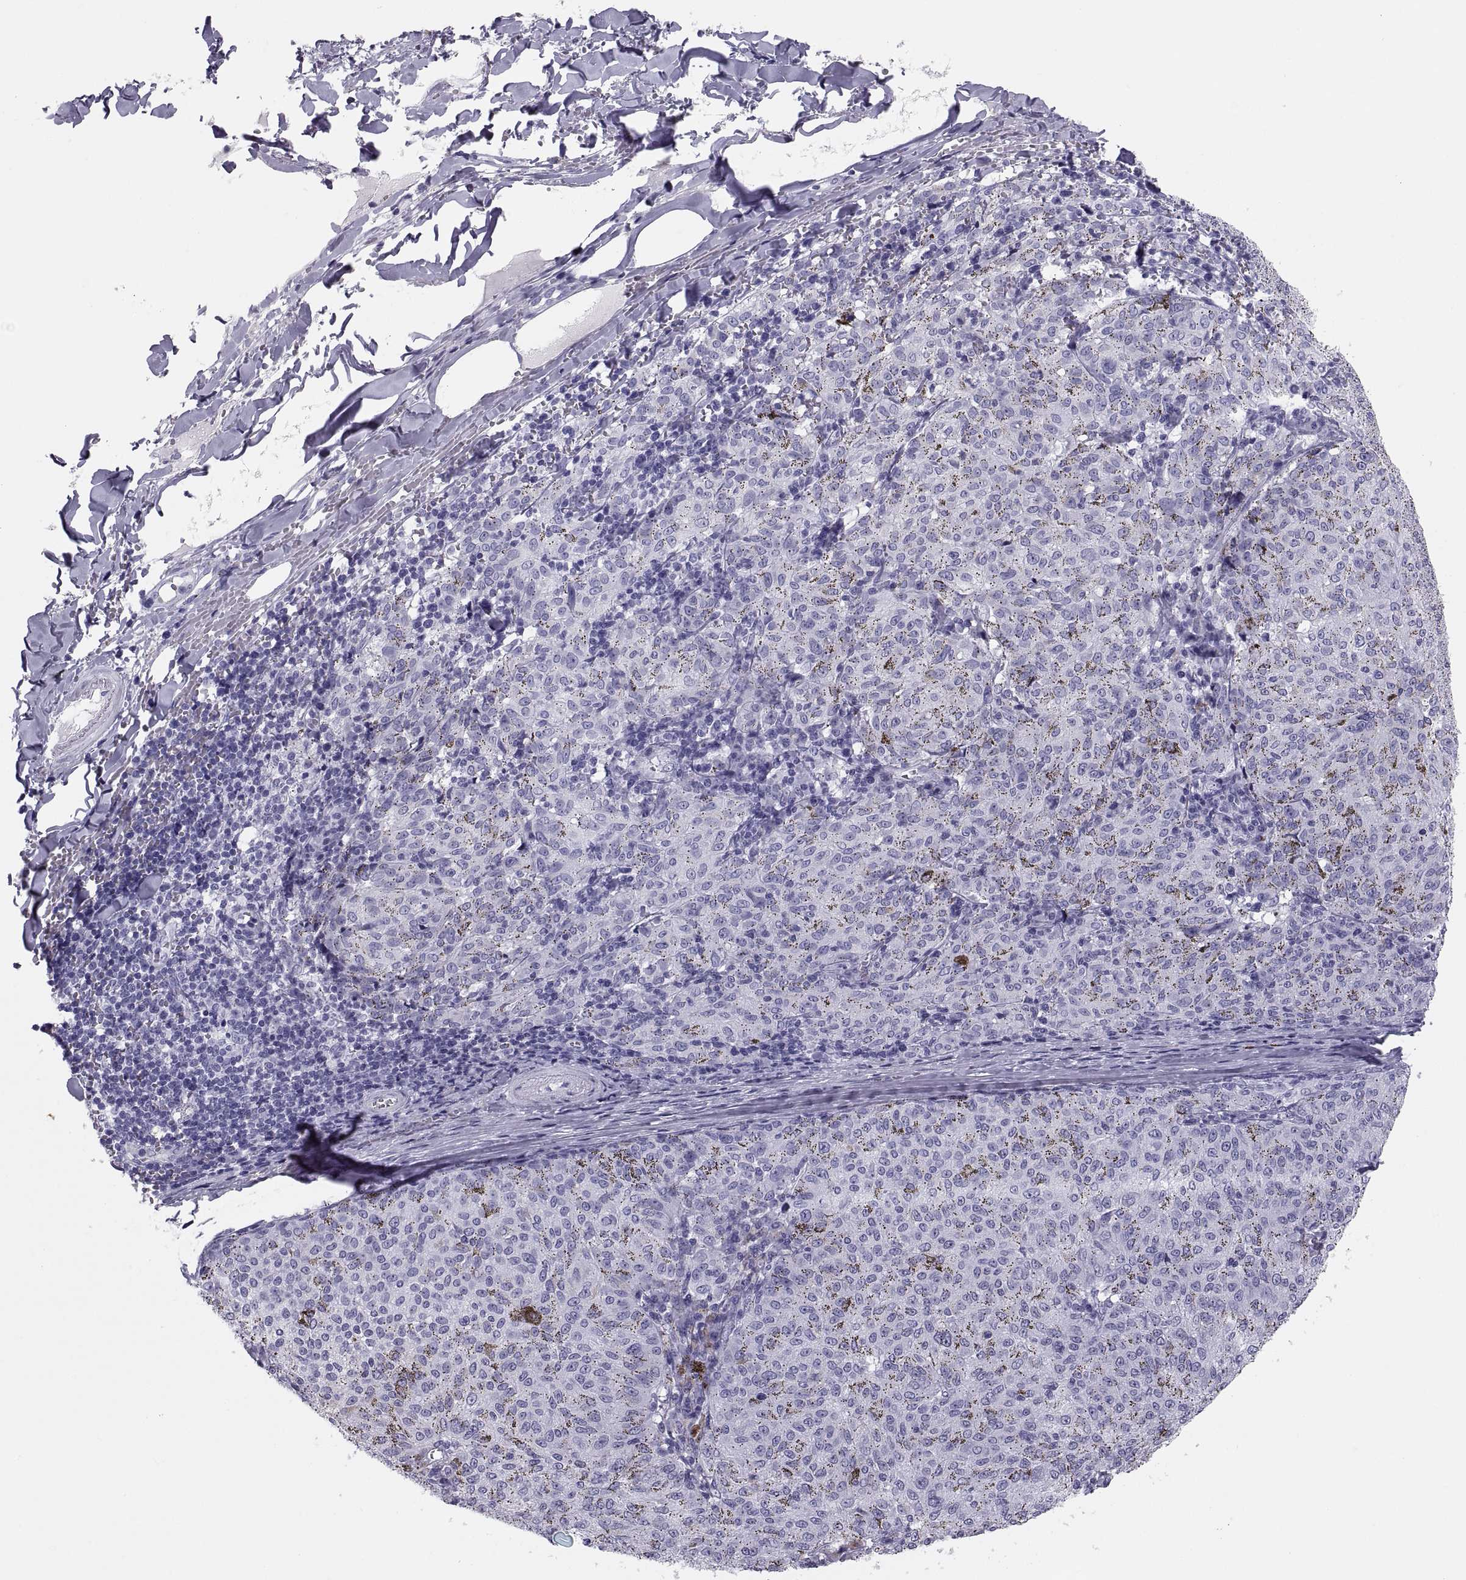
{"staining": {"intensity": "negative", "quantity": "none", "location": "none"}, "tissue": "melanoma", "cell_type": "Tumor cells", "image_type": "cancer", "snomed": [{"axis": "morphology", "description": "Malignant melanoma, NOS"}, {"axis": "topography", "description": "Skin"}], "caption": "Tumor cells show no significant expression in malignant melanoma.", "gene": "PAX2", "patient": {"sex": "female", "age": 72}}